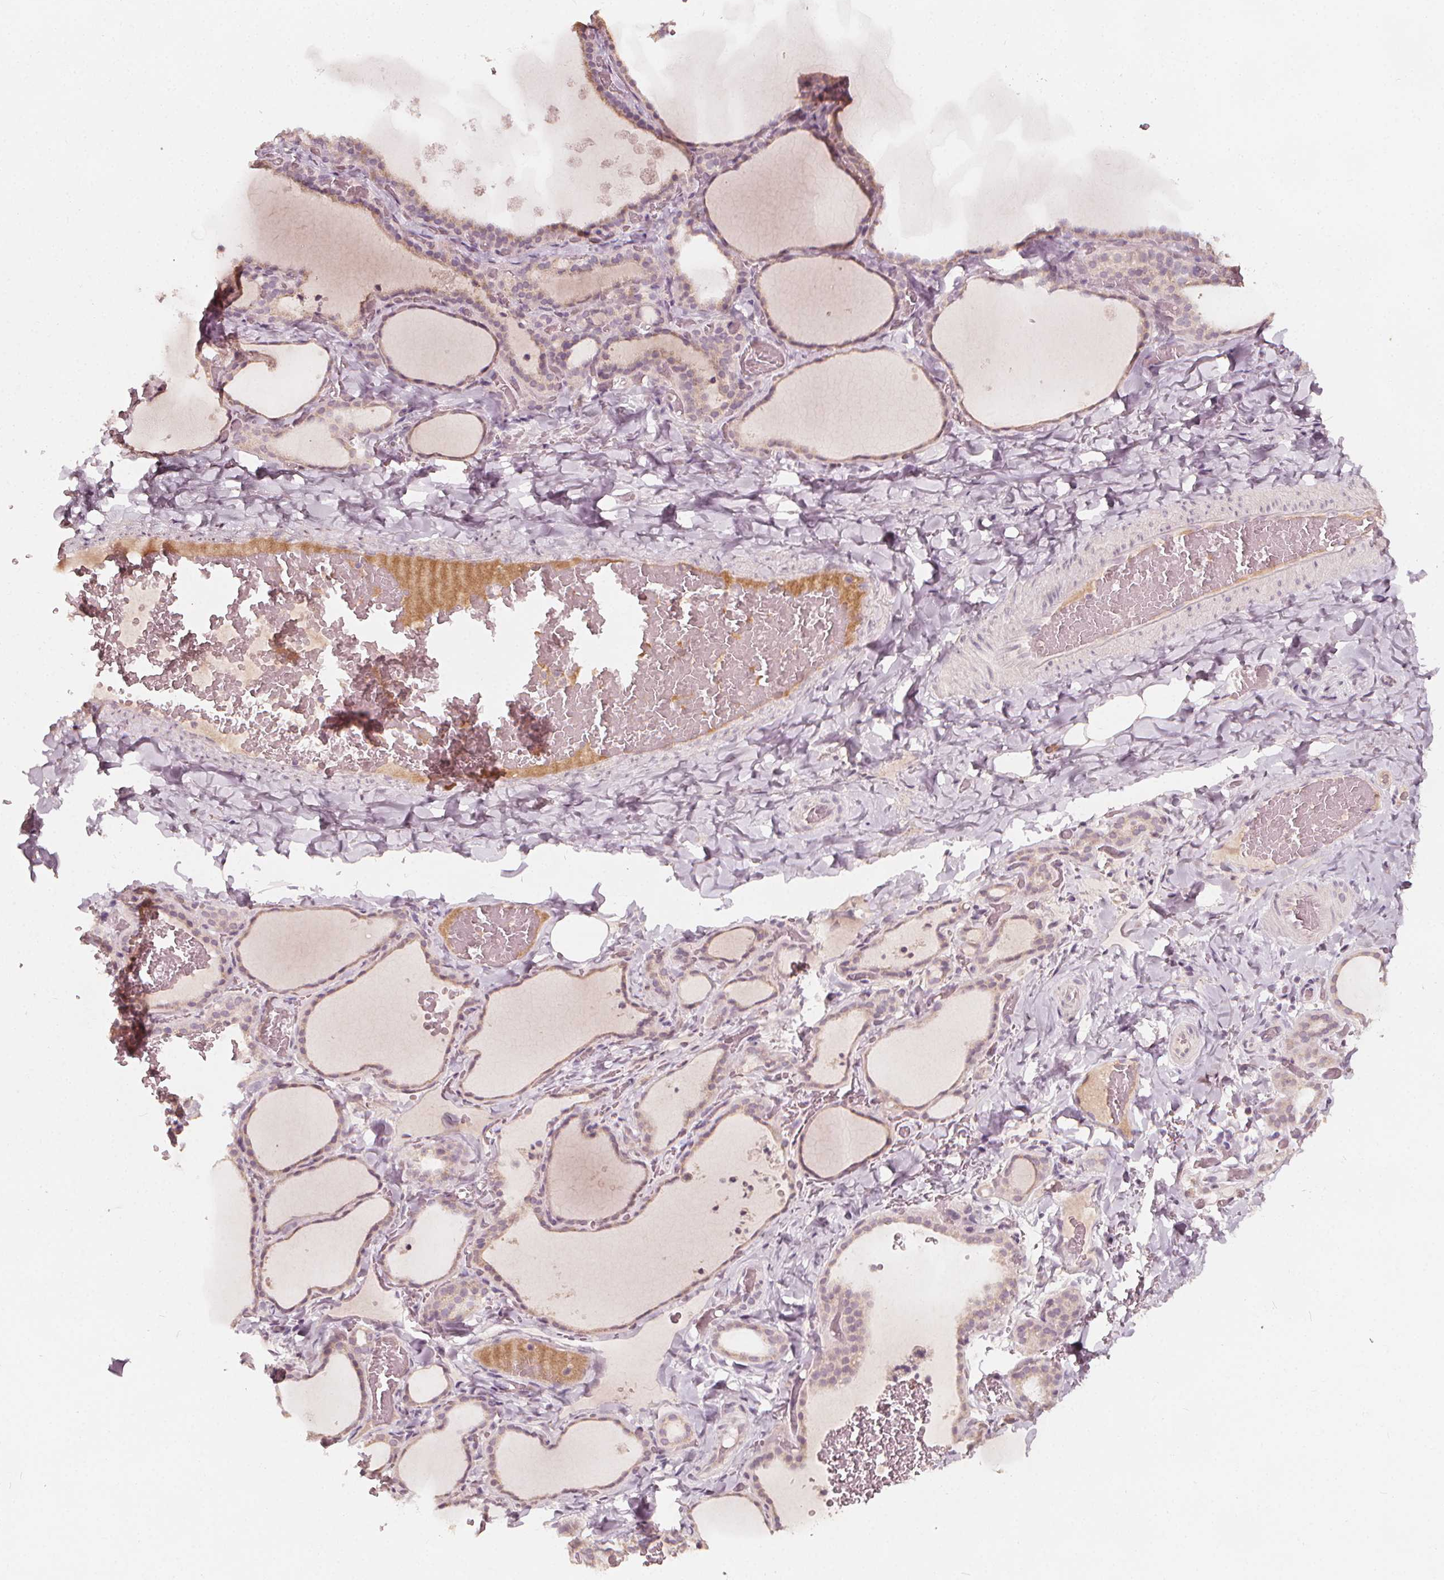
{"staining": {"intensity": "weak", "quantity": "25%-75%", "location": "cytoplasmic/membranous"}, "tissue": "thyroid gland", "cell_type": "Glandular cells", "image_type": "normal", "snomed": [{"axis": "morphology", "description": "Normal tissue, NOS"}, {"axis": "topography", "description": "Thyroid gland"}], "caption": "Immunohistochemistry (IHC) (DAB) staining of benign human thyroid gland reveals weak cytoplasmic/membranous protein positivity in about 25%-75% of glandular cells.", "gene": "NPC1L1", "patient": {"sex": "female", "age": 22}}